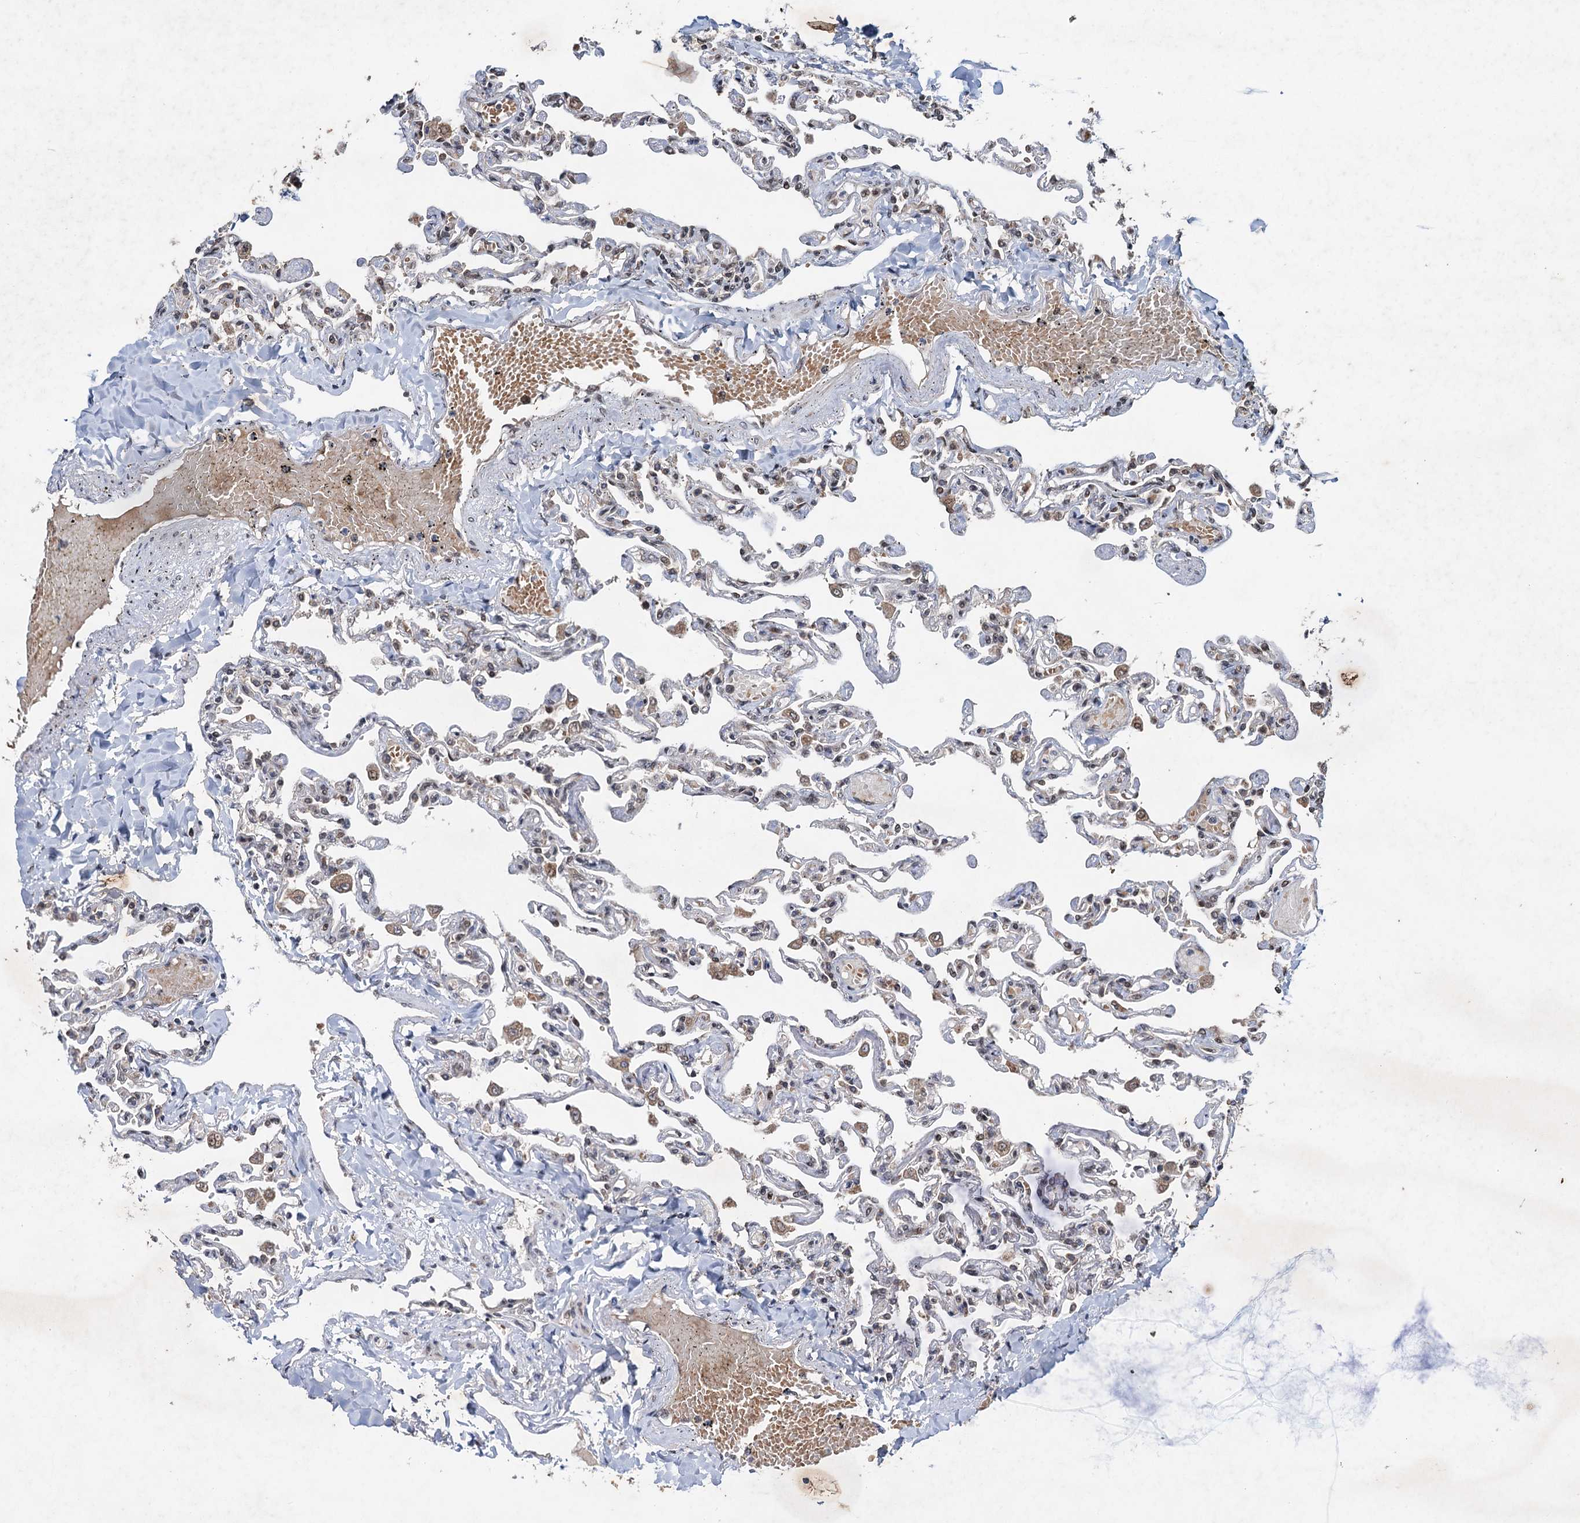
{"staining": {"intensity": "weak", "quantity": "<25%", "location": "cytoplasmic/membranous"}, "tissue": "lung", "cell_type": "Alveolar cells", "image_type": "normal", "snomed": [{"axis": "morphology", "description": "Normal tissue, NOS"}, {"axis": "topography", "description": "Lung"}], "caption": "Protein analysis of normal lung shows no significant positivity in alveolar cells.", "gene": "REP15", "patient": {"sex": "male", "age": 21}}